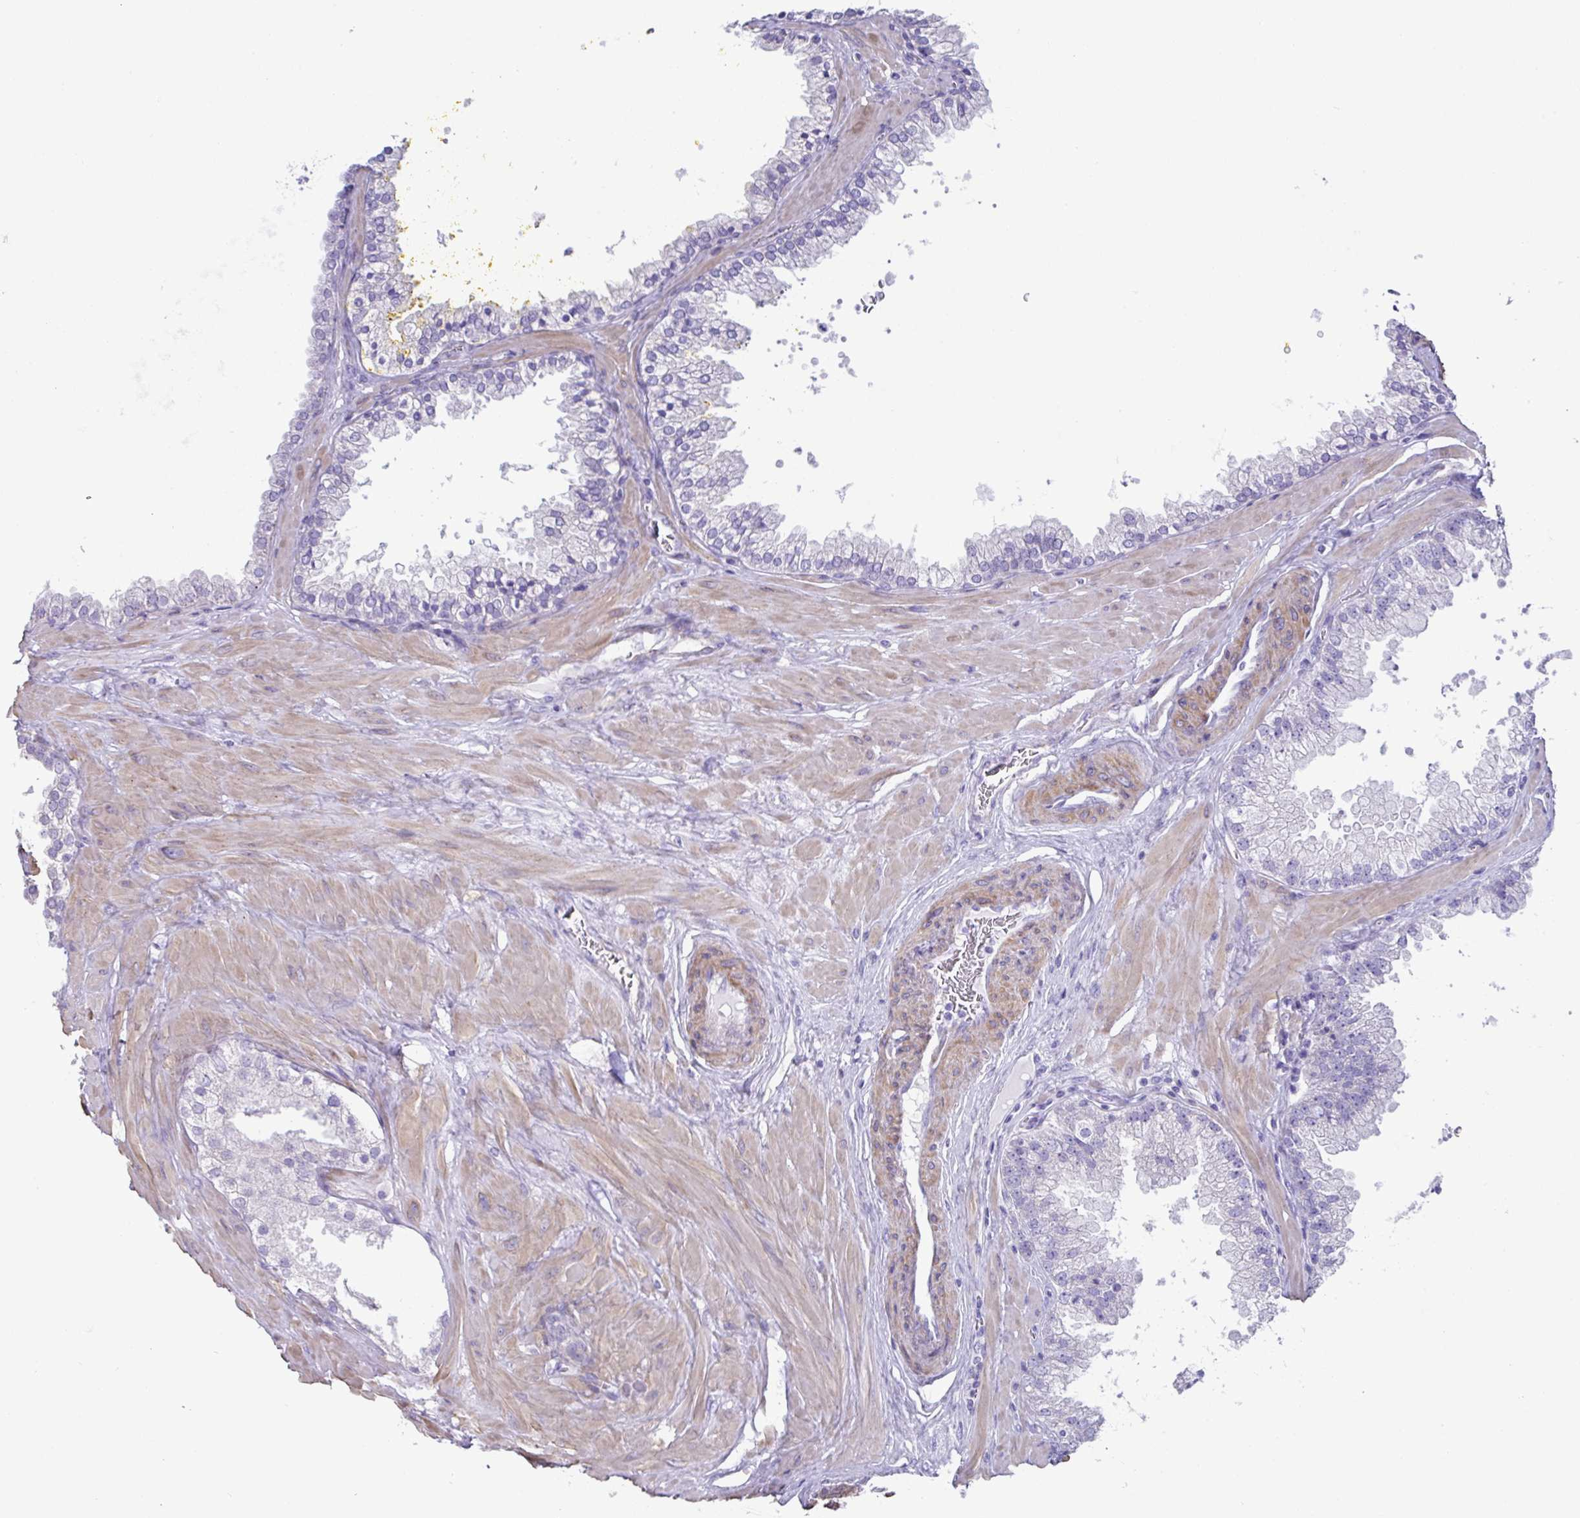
{"staining": {"intensity": "negative", "quantity": "none", "location": "none"}, "tissue": "prostate cancer", "cell_type": "Tumor cells", "image_type": "cancer", "snomed": [{"axis": "morphology", "description": "Adenocarcinoma, High grade"}, {"axis": "topography", "description": "Prostate"}], "caption": "Image shows no protein expression in tumor cells of prostate cancer tissue.", "gene": "MED11", "patient": {"sex": "male", "age": 66}}